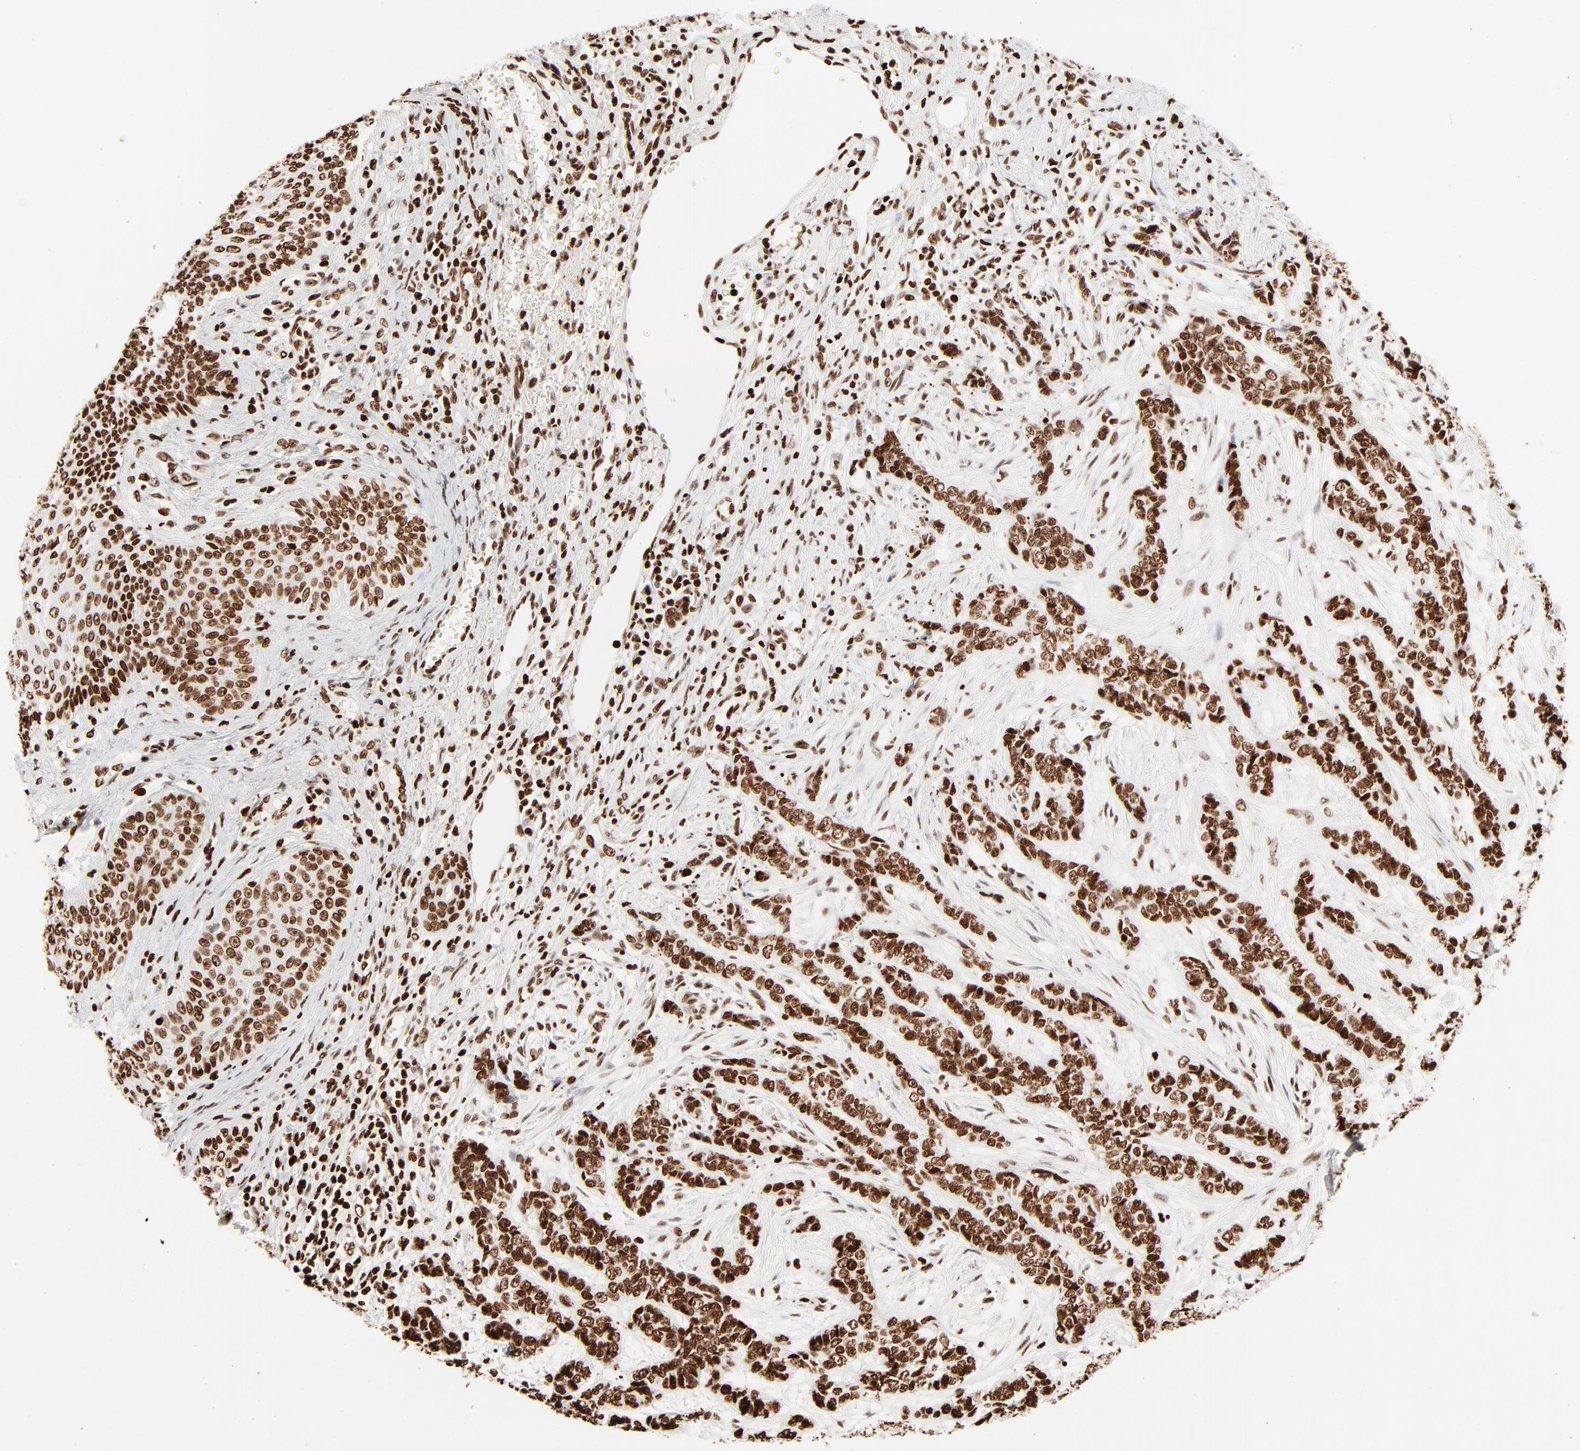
{"staining": {"intensity": "strong", "quantity": ">75%", "location": "nuclear"}, "tissue": "skin cancer", "cell_type": "Tumor cells", "image_type": "cancer", "snomed": [{"axis": "morphology", "description": "Basal cell carcinoma"}, {"axis": "topography", "description": "Skin"}], "caption": "Immunohistochemical staining of human basal cell carcinoma (skin) reveals high levels of strong nuclear protein expression in about >75% of tumor cells.", "gene": "HMGB2", "patient": {"sex": "female", "age": 64}}